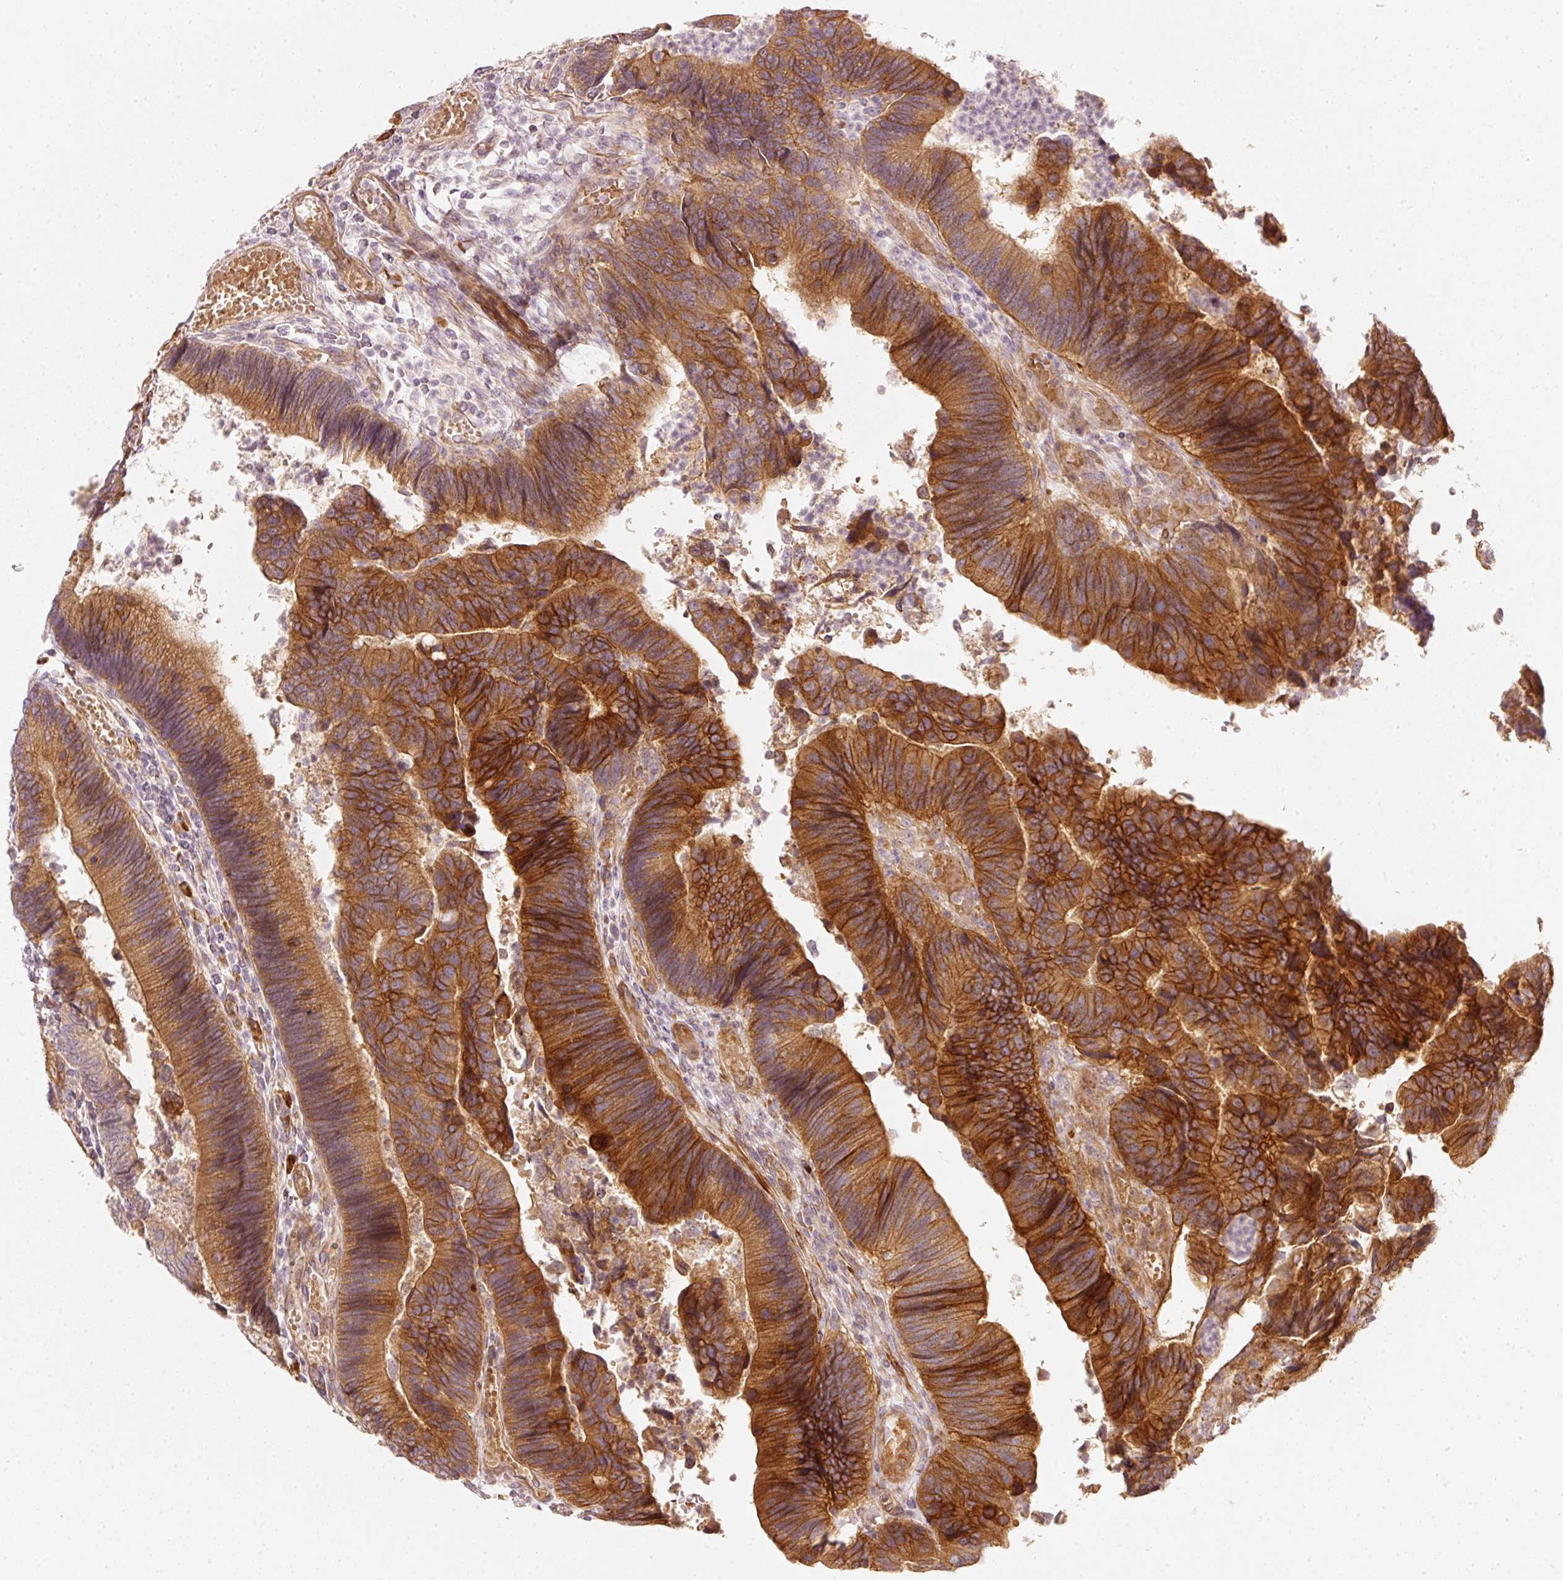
{"staining": {"intensity": "strong", "quantity": ">75%", "location": "cytoplasmic/membranous"}, "tissue": "colorectal cancer", "cell_type": "Tumor cells", "image_type": "cancer", "snomed": [{"axis": "morphology", "description": "Adenocarcinoma, NOS"}, {"axis": "topography", "description": "Colon"}], "caption": "Brown immunohistochemical staining in human adenocarcinoma (colorectal) displays strong cytoplasmic/membranous staining in approximately >75% of tumor cells. (brown staining indicates protein expression, while blue staining denotes nuclei).", "gene": "KCNQ1", "patient": {"sex": "female", "age": 67}}